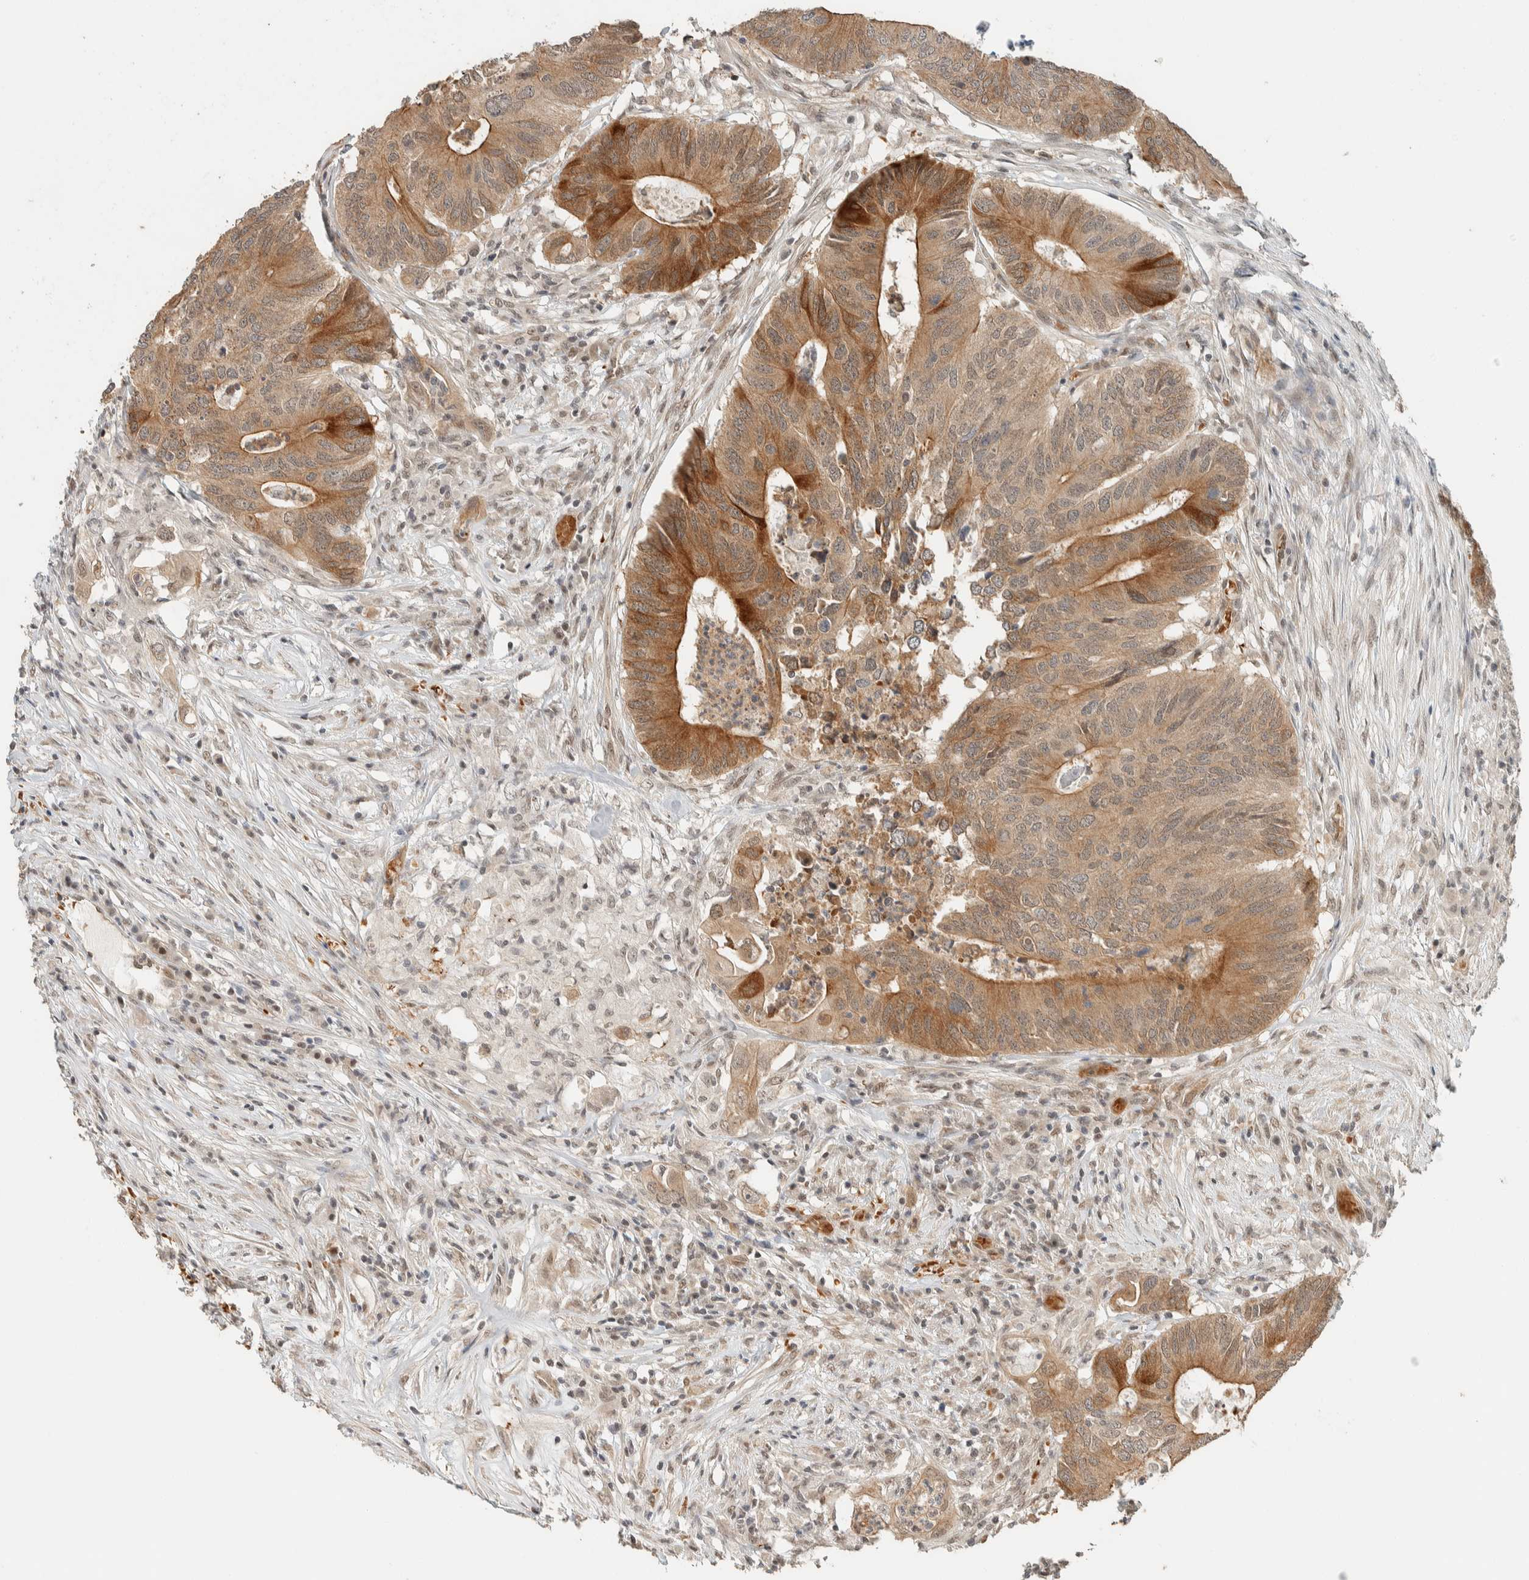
{"staining": {"intensity": "moderate", "quantity": ">75%", "location": "cytoplasmic/membranous"}, "tissue": "colorectal cancer", "cell_type": "Tumor cells", "image_type": "cancer", "snomed": [{"axis": "morphology", "description": "Adenocarcinoma, NOS"}, {"axis": "topography", "description": "Colon"}], "caption": "This photomicrograph exhibits IHC staining of human adenocarcinoma (colorectal), with medium moderate cytoplasmic/membranous staining in about >75% of tumor cells.", "gene": "ZBTB2", "patient": {"sex": "male", "age": 71}}